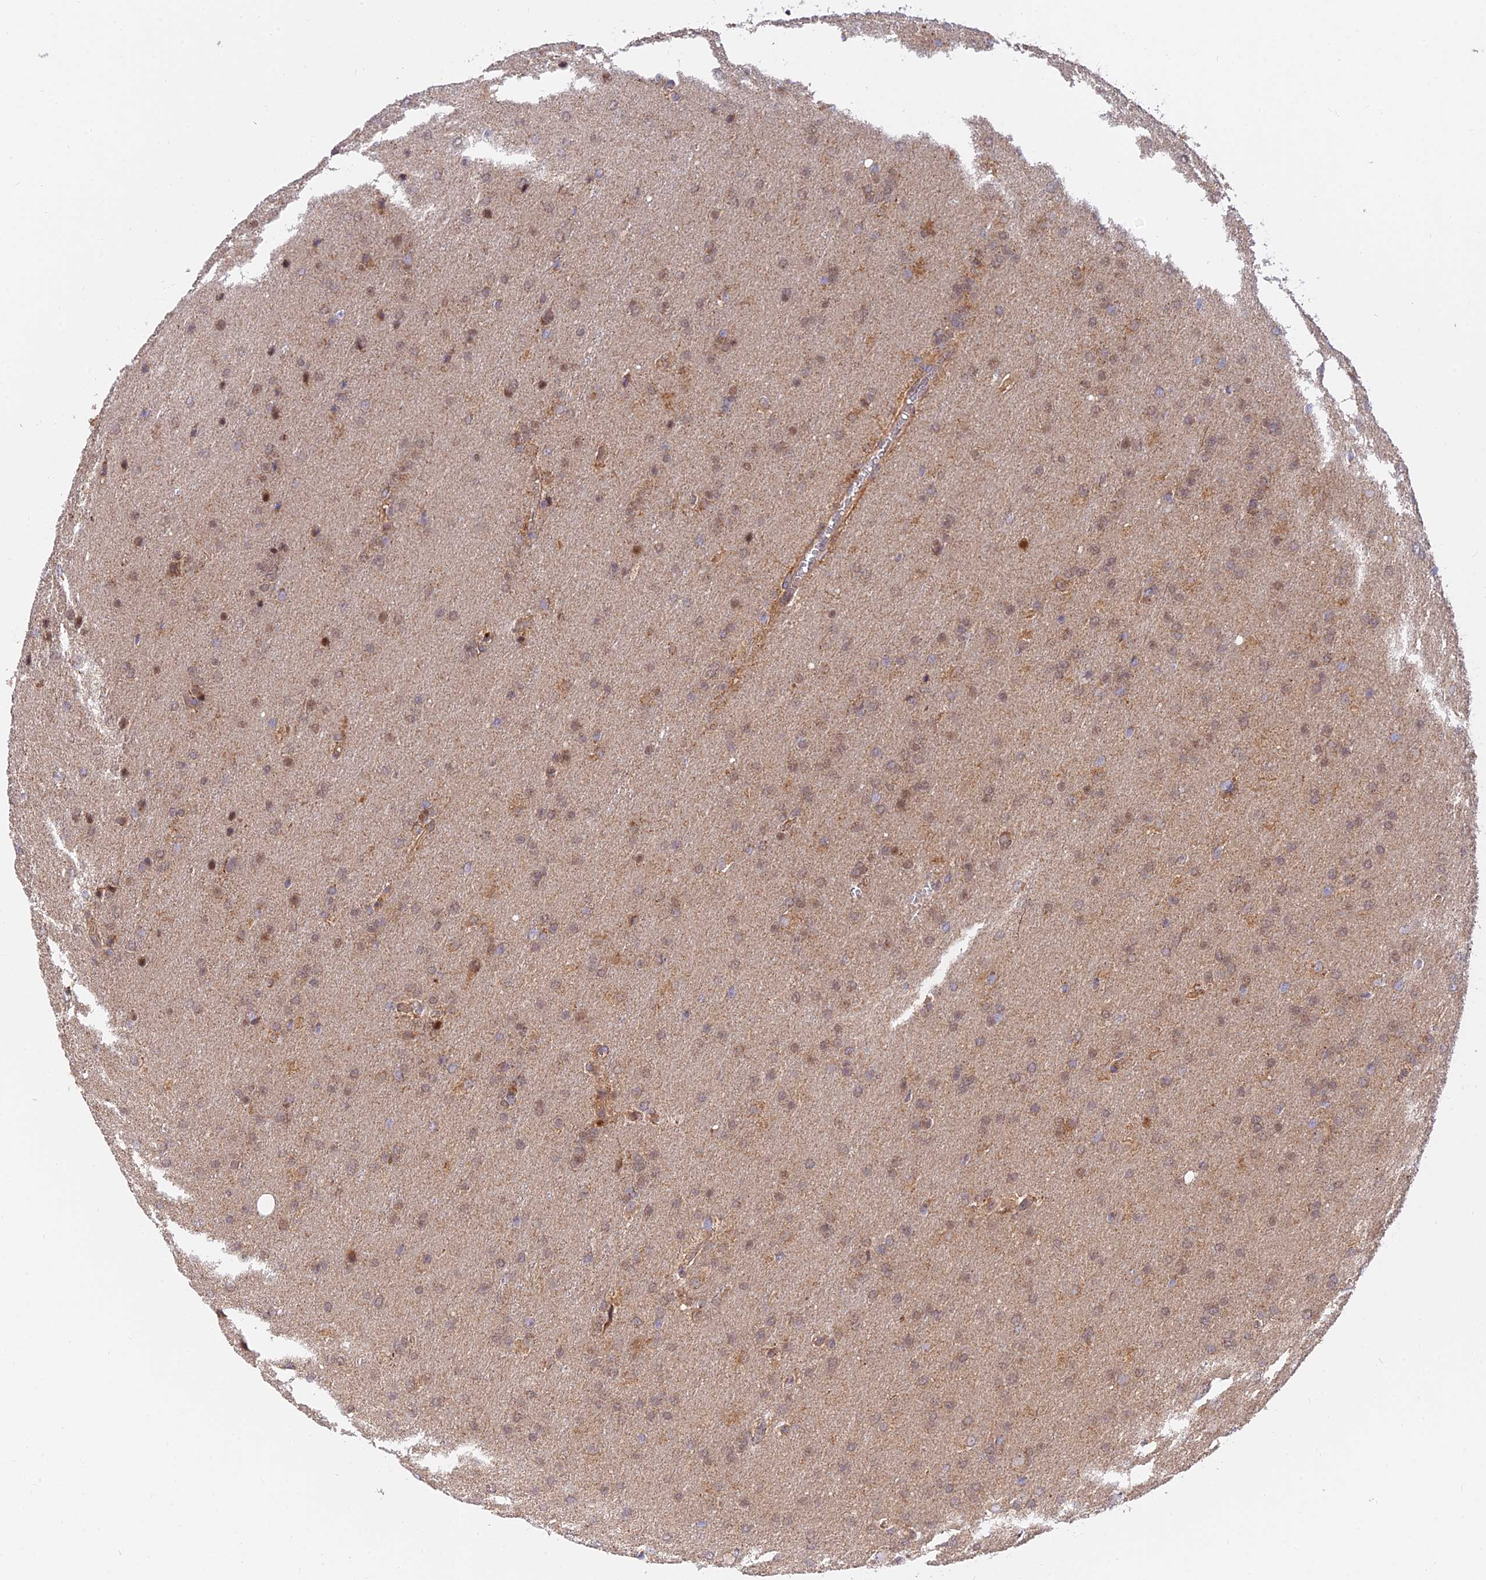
{"staining": {"intensity": "weak", "quantity": "25%-75%", "location": "cytoplasmic/membranous"}, "tissue": "glioma", "cell_type": "Tumor cells", "image_type": "cancer", "snomed": [{"axis": "morphology", "description": "Glioma, malignant, Low grade"}, {"axis": "topography", "description": "Brain"}], "caption": "Human glioma stained with a protein marker shows weak staining in tumor cells.", "gene": "PODNL1", "patient": {"sex": "female", "age": 32}}